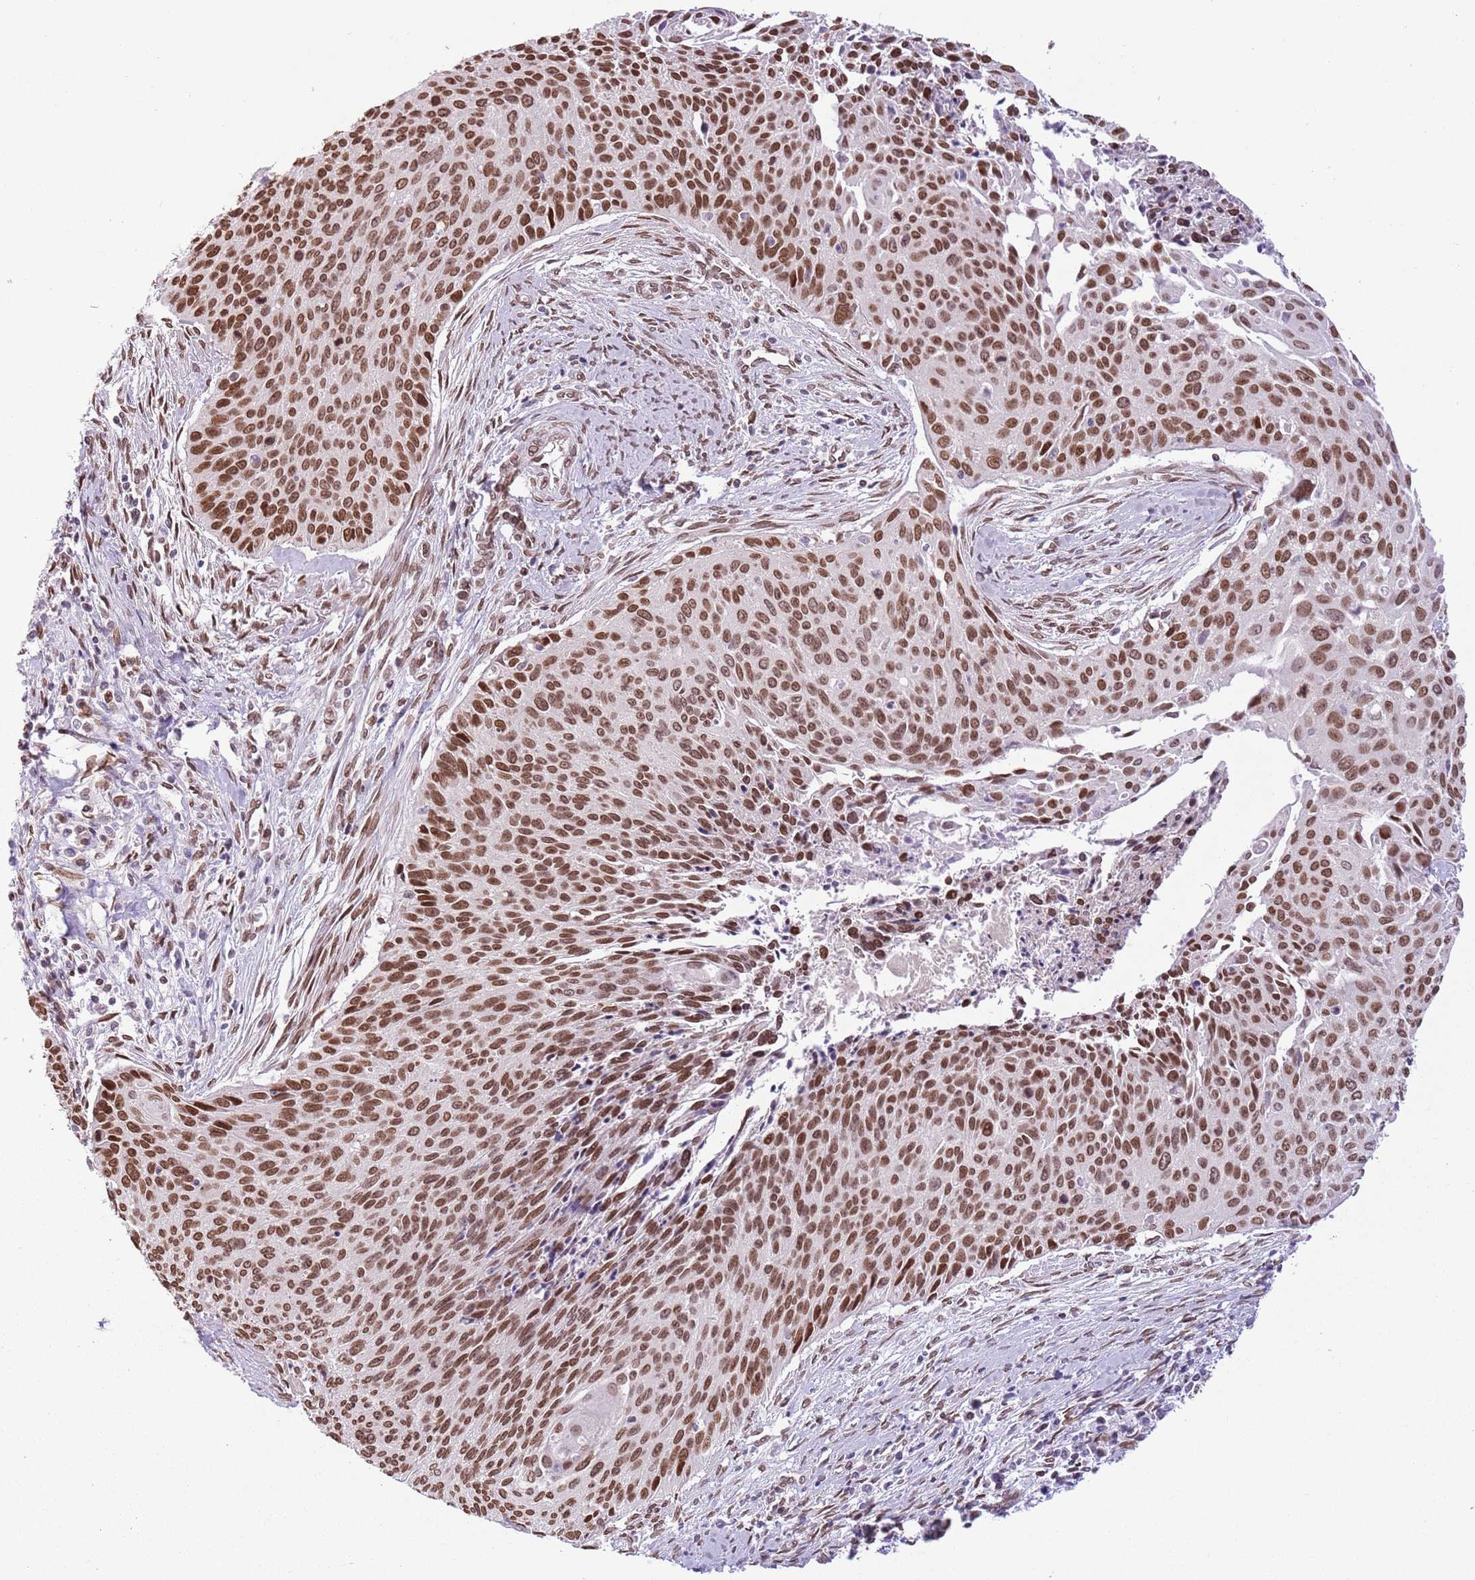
{"staining": {"intensity": "strong", "quantity": ">75%", "location": "nuclear"}, "tissue": "cervical cancer", "cell_type": "Tumor cells", "image_type": "cancer", "snomed": [{"axis": "morphology", "description": "Squamous cell carcinoma, NOS"}, {"axis": "topography", "description": "Cervix"}], "caption": "About >75% of tumor cells in cervical squamous cell carcinoma show strong nuclear protein staining as visualized by brown immunohistochemical staining.", "gene": "ZGLP1", "patient": {"sex": "female", "age": 55}}